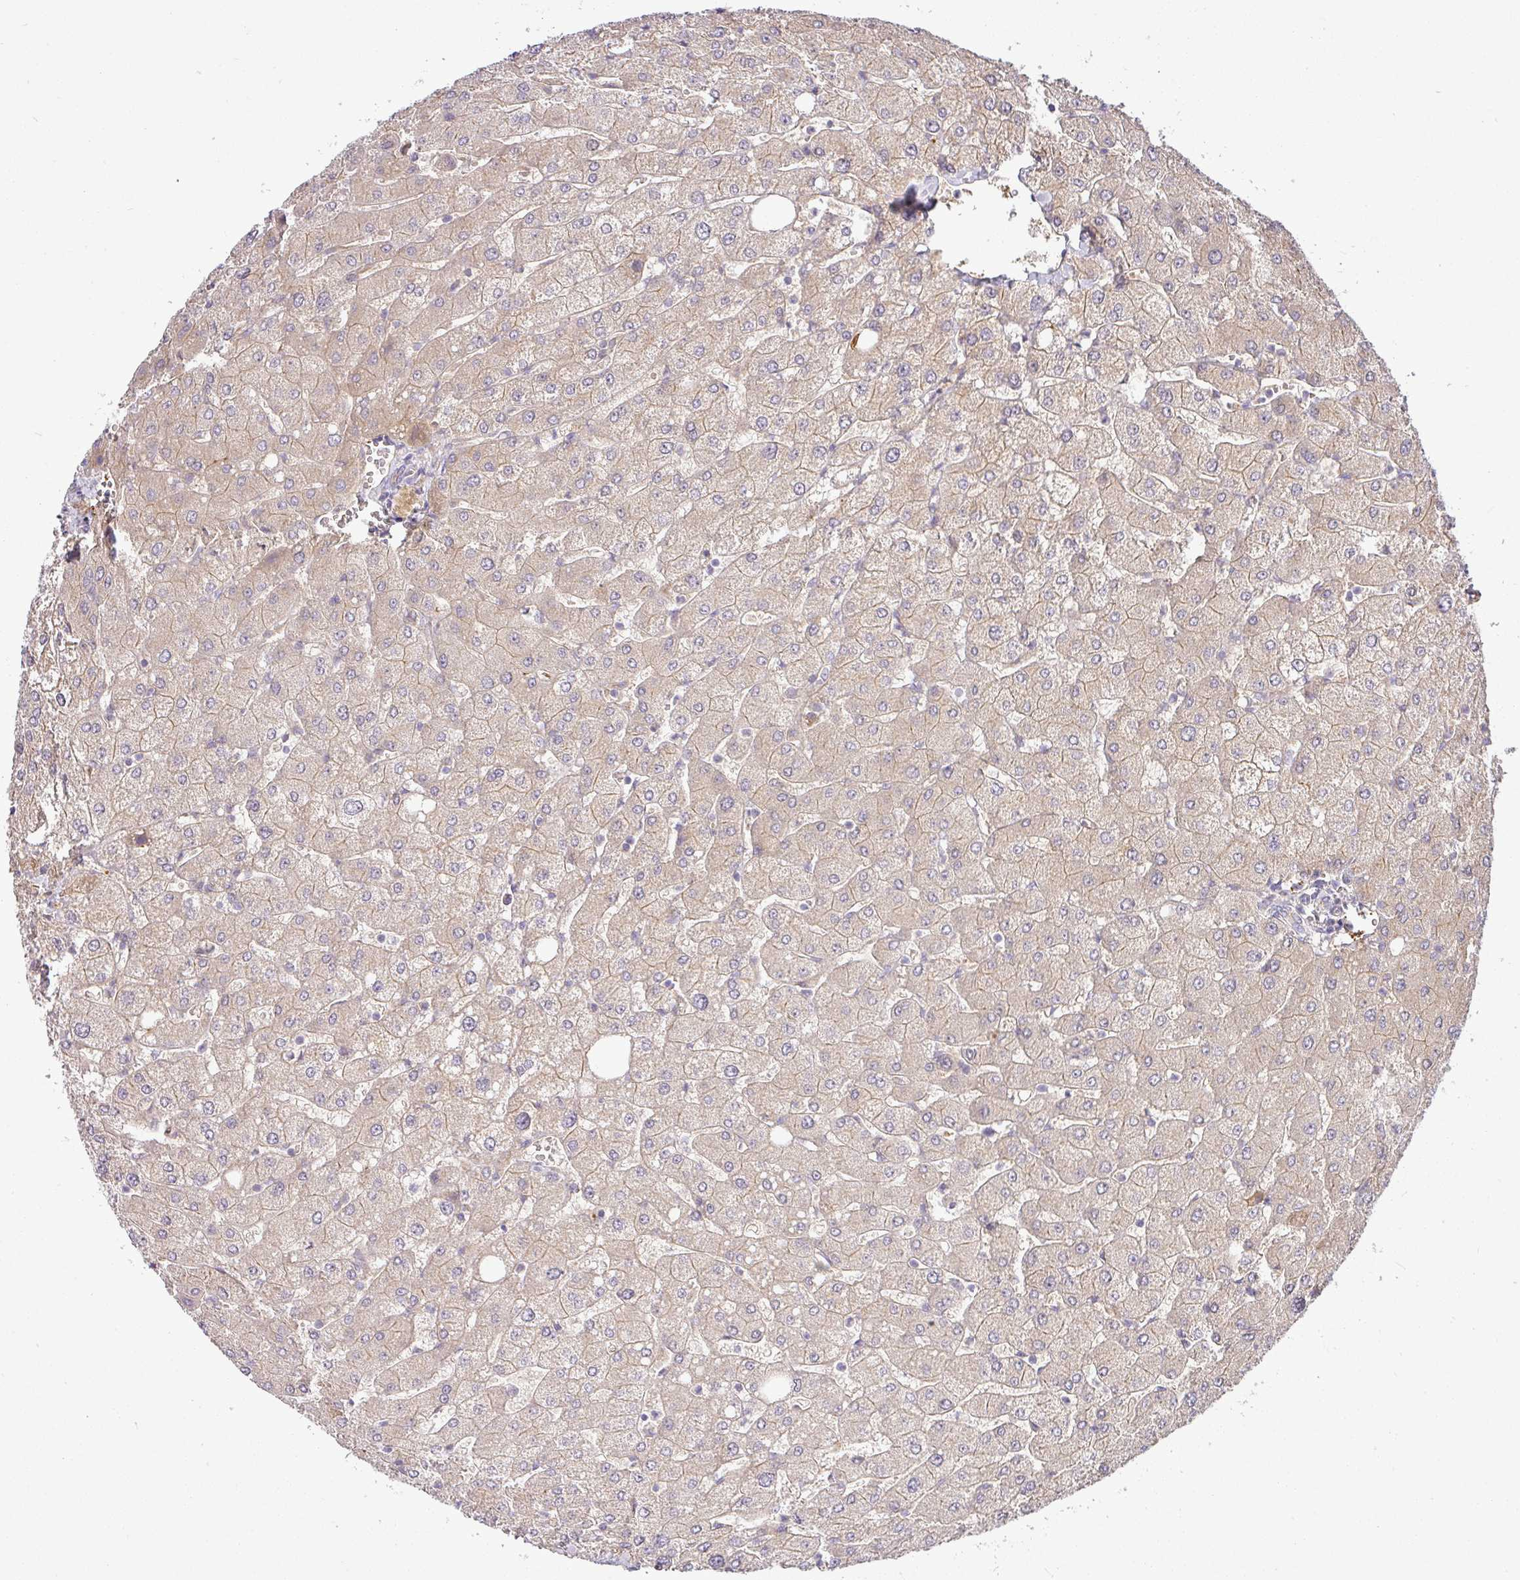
{"staining": {"intensity": "negative", "quantity": "none", "location": "none"}, "tissue": "liver", "cell_type": "Cholangiocytes", "image_type": "normal", "snomed": [{"axis": "morphology", "description": "Normal tissue, NOS"}, {"axis": "topography", "description": "Liver"}], "caption": "The histopathology image demonstrates no significant expression in cholangiocytes of liver. (Immunohistochemistry (ihc), brightfield microscopy, high magnification).", "gene": "APOM", "patient": {"sex": "male", "age": 55}}